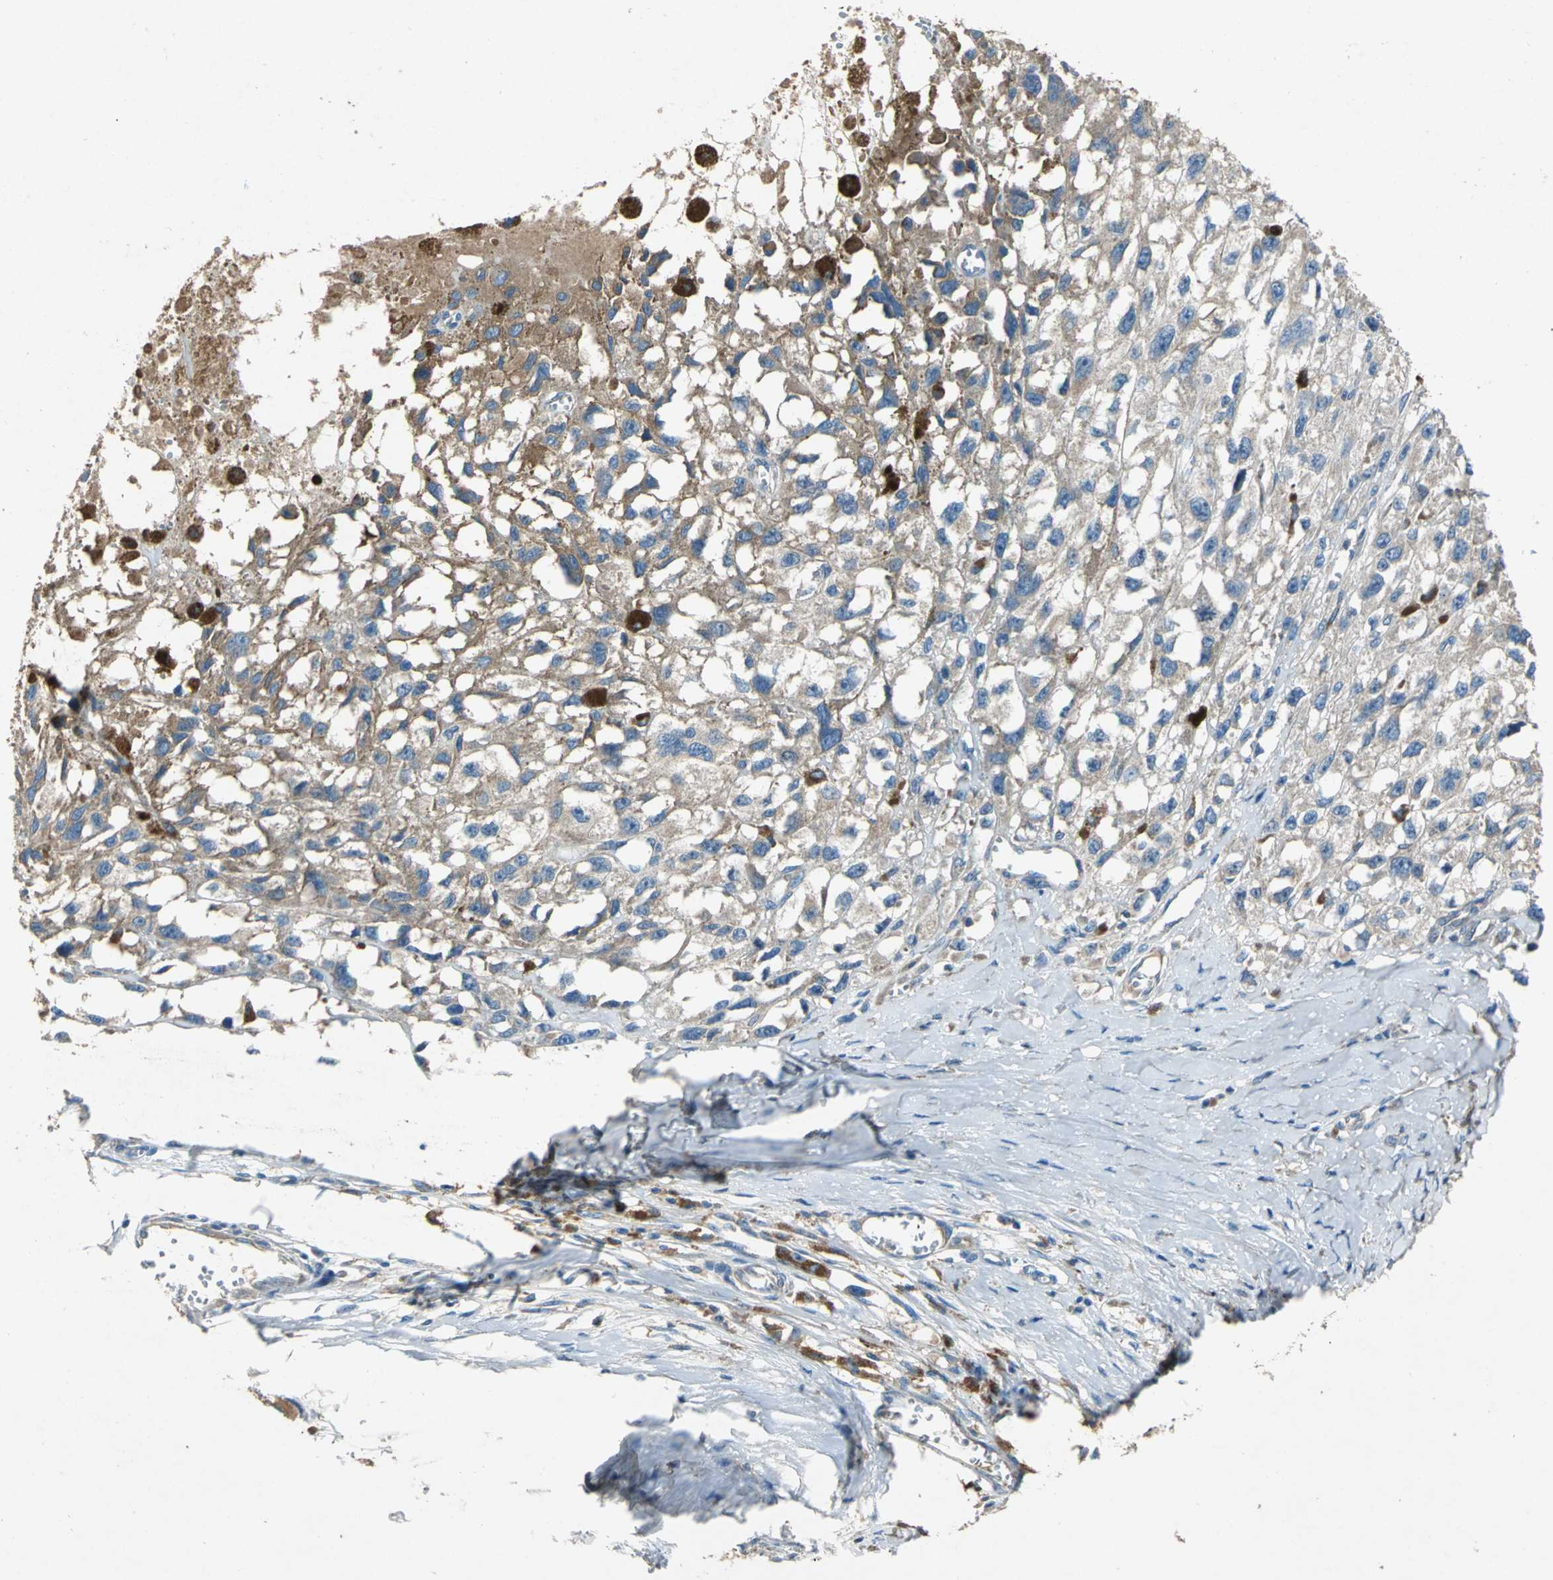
{"staining": {"intensity": "weak", "quantity": ">75%", "location": "cytoplasmic/membranous"}, "tissue": "melanoma", "cell_type": "Tumor cells", "image_type": "cancer", "snomed": [{"axis": "morphology", "description": "Malignant melanoma, Metastatic site"}, {"axis": "topography", "description": "Lymph node"}], "caption": "A brown stain shows weak cytoplasmic/membranous positivity of a protein in melanoma tumor cells.", "gene": "HEPH", "patient": {"sex": "male", "age": 59}}